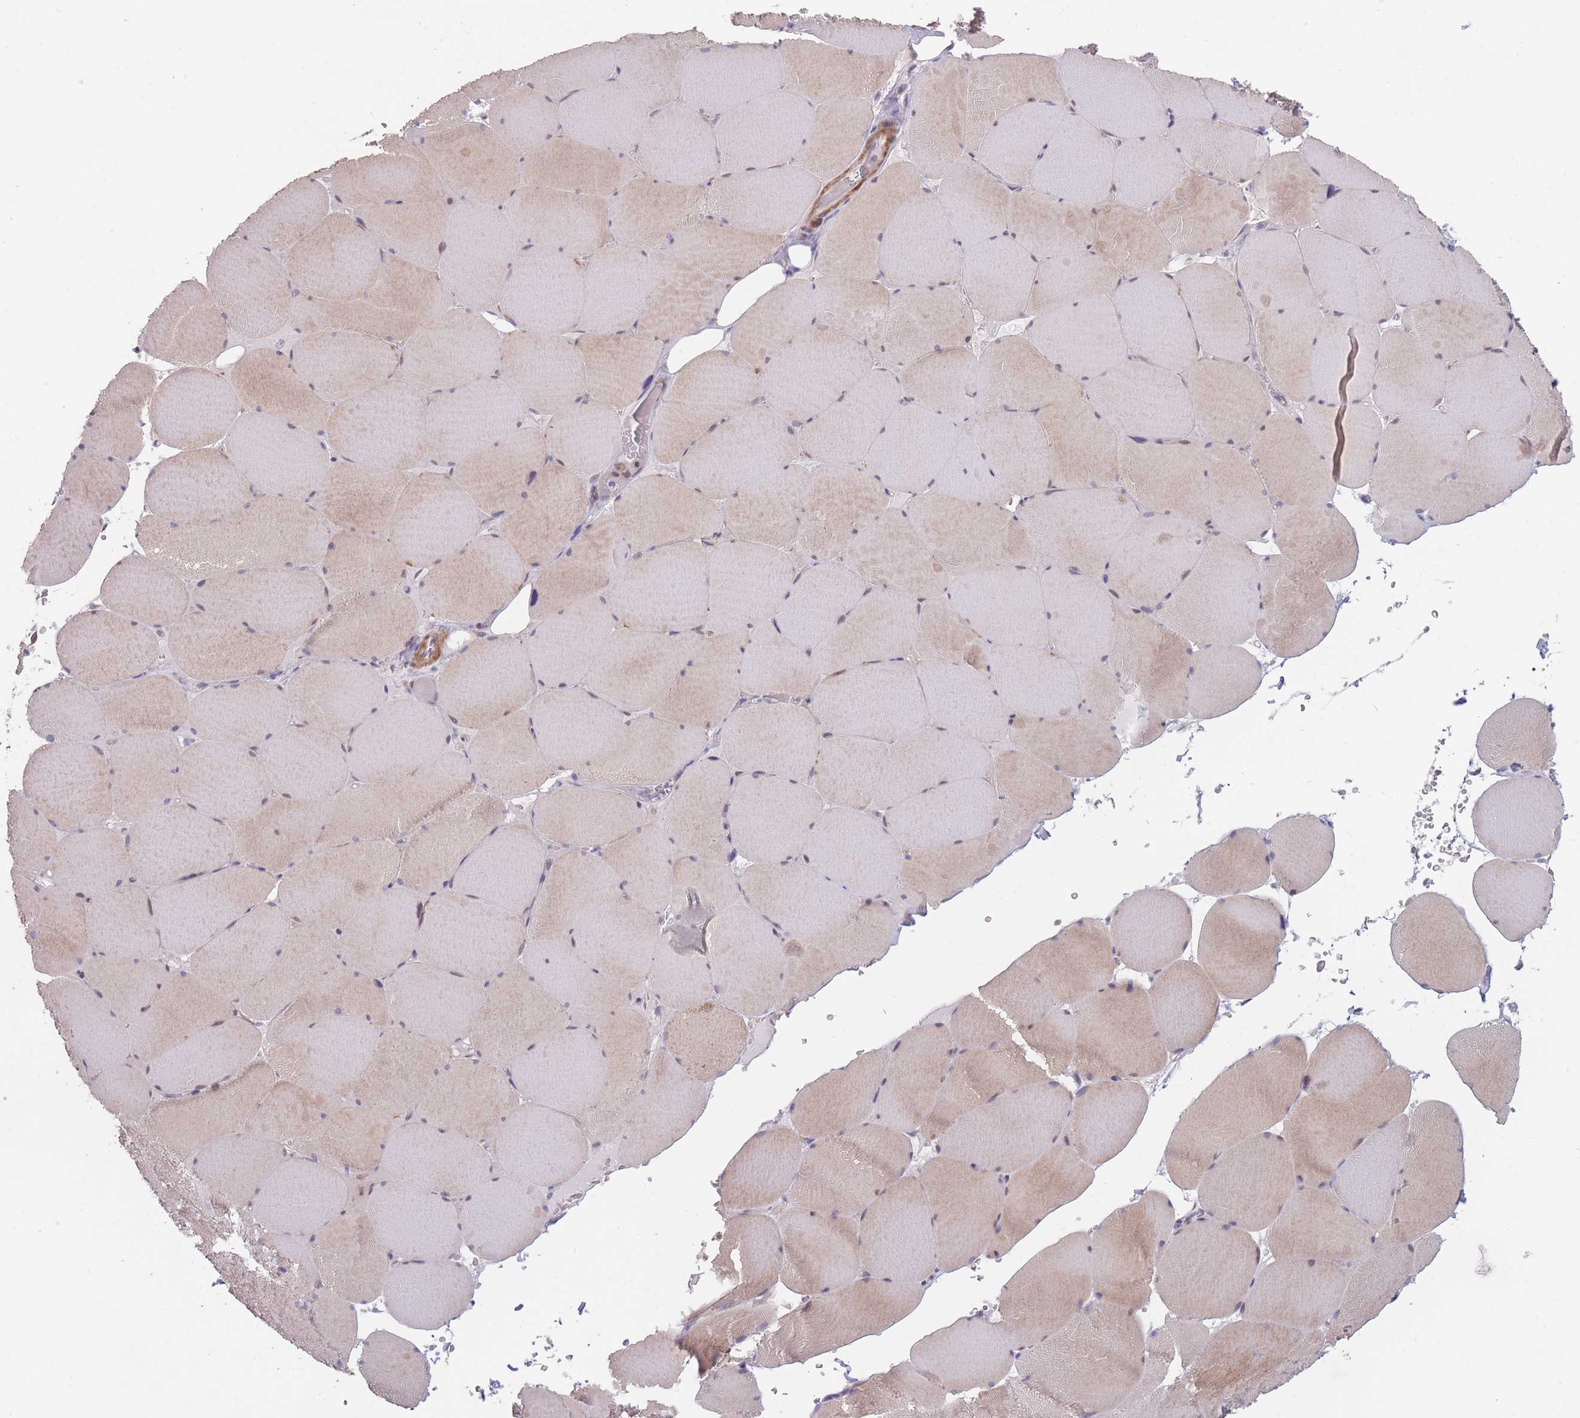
{"staining": {"intensity": "moderate", "quantity": "25%-75%", "location": "cytoplasmic/membranous"}, "tissue": "skeletal muscle", "cell_type": "Myocytes", "image_type": "normal", "snomed": [{"axis": "morphology", "description": "Normal tissue, NOS"}, {"axis": "topography", "description": "Skeletal muscle"}, {"axis": "topography", "description": "Head-Neck"}], "caption": "Protein analysis of unremarkable skeletal muscle demonstrates moderate cytoplasmic/membranous positivity in approximately 25%-75% of myocytes.", "gene": "CCNQ", "patient": {"sex": "male", "age": 66}}